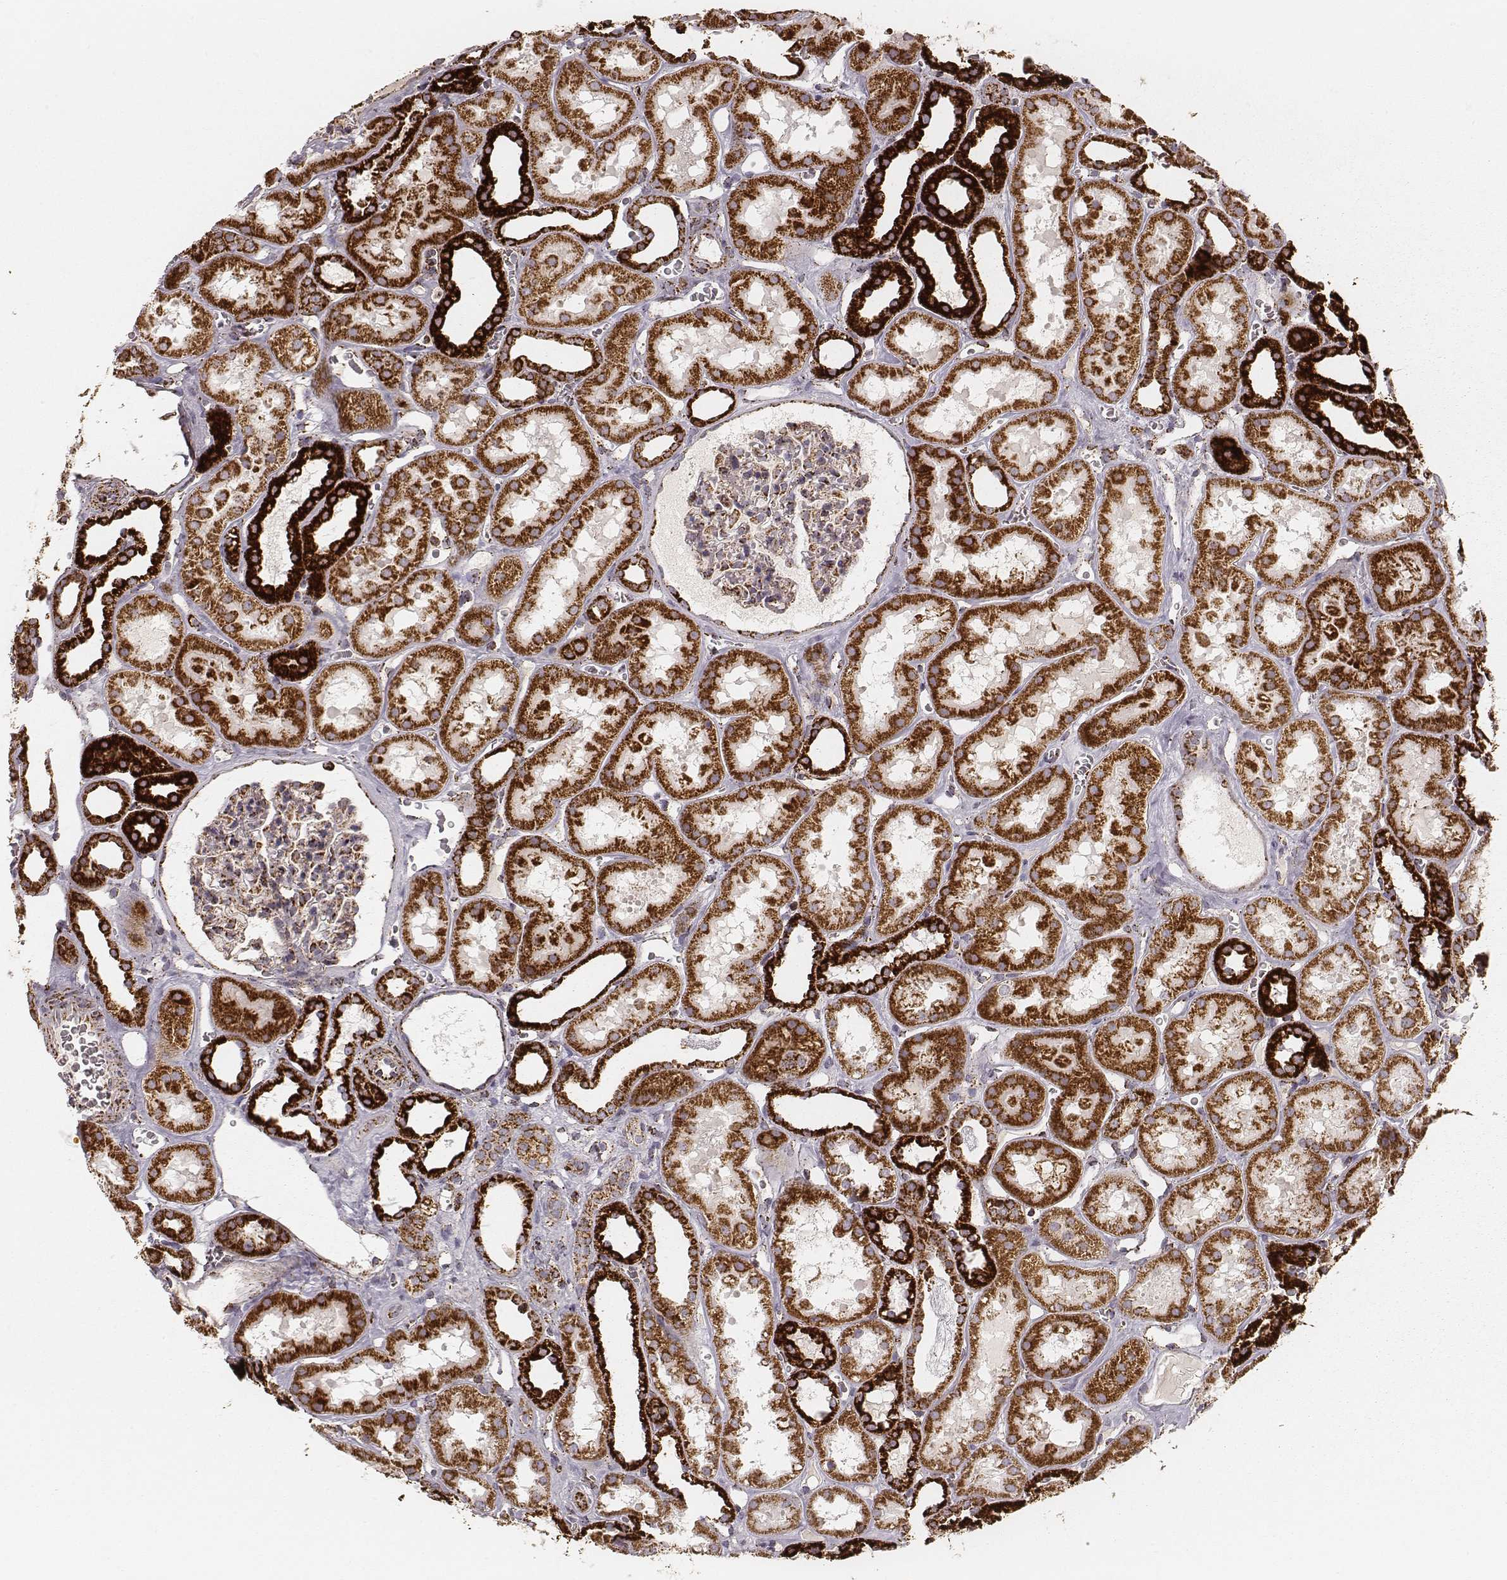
{"staining": {"intensity": "strong", "quantity": "25%-75%", "location": "cytoplasmic/membranous"}, "tissue": "kidney", "cell_type": "Cells in glomeruli", "image_type": "normal", "snomed": [{"axis": "morphology", "description": "Normal tissue, NOS"}, {"axis": "topography", "description": "Kidney"}], "caption": "Immunohistochemistry of unremarkable human kidney displays high levels of strong cytoplasmic/membranous positivity in approximately 25%-75% of cells in glomeruli. Immunohistochemistry (ihc) stains the protein in brown and the nuclei are stained blue.", "gene": "CS", "patient": {"sex": "female", "age": 41}}